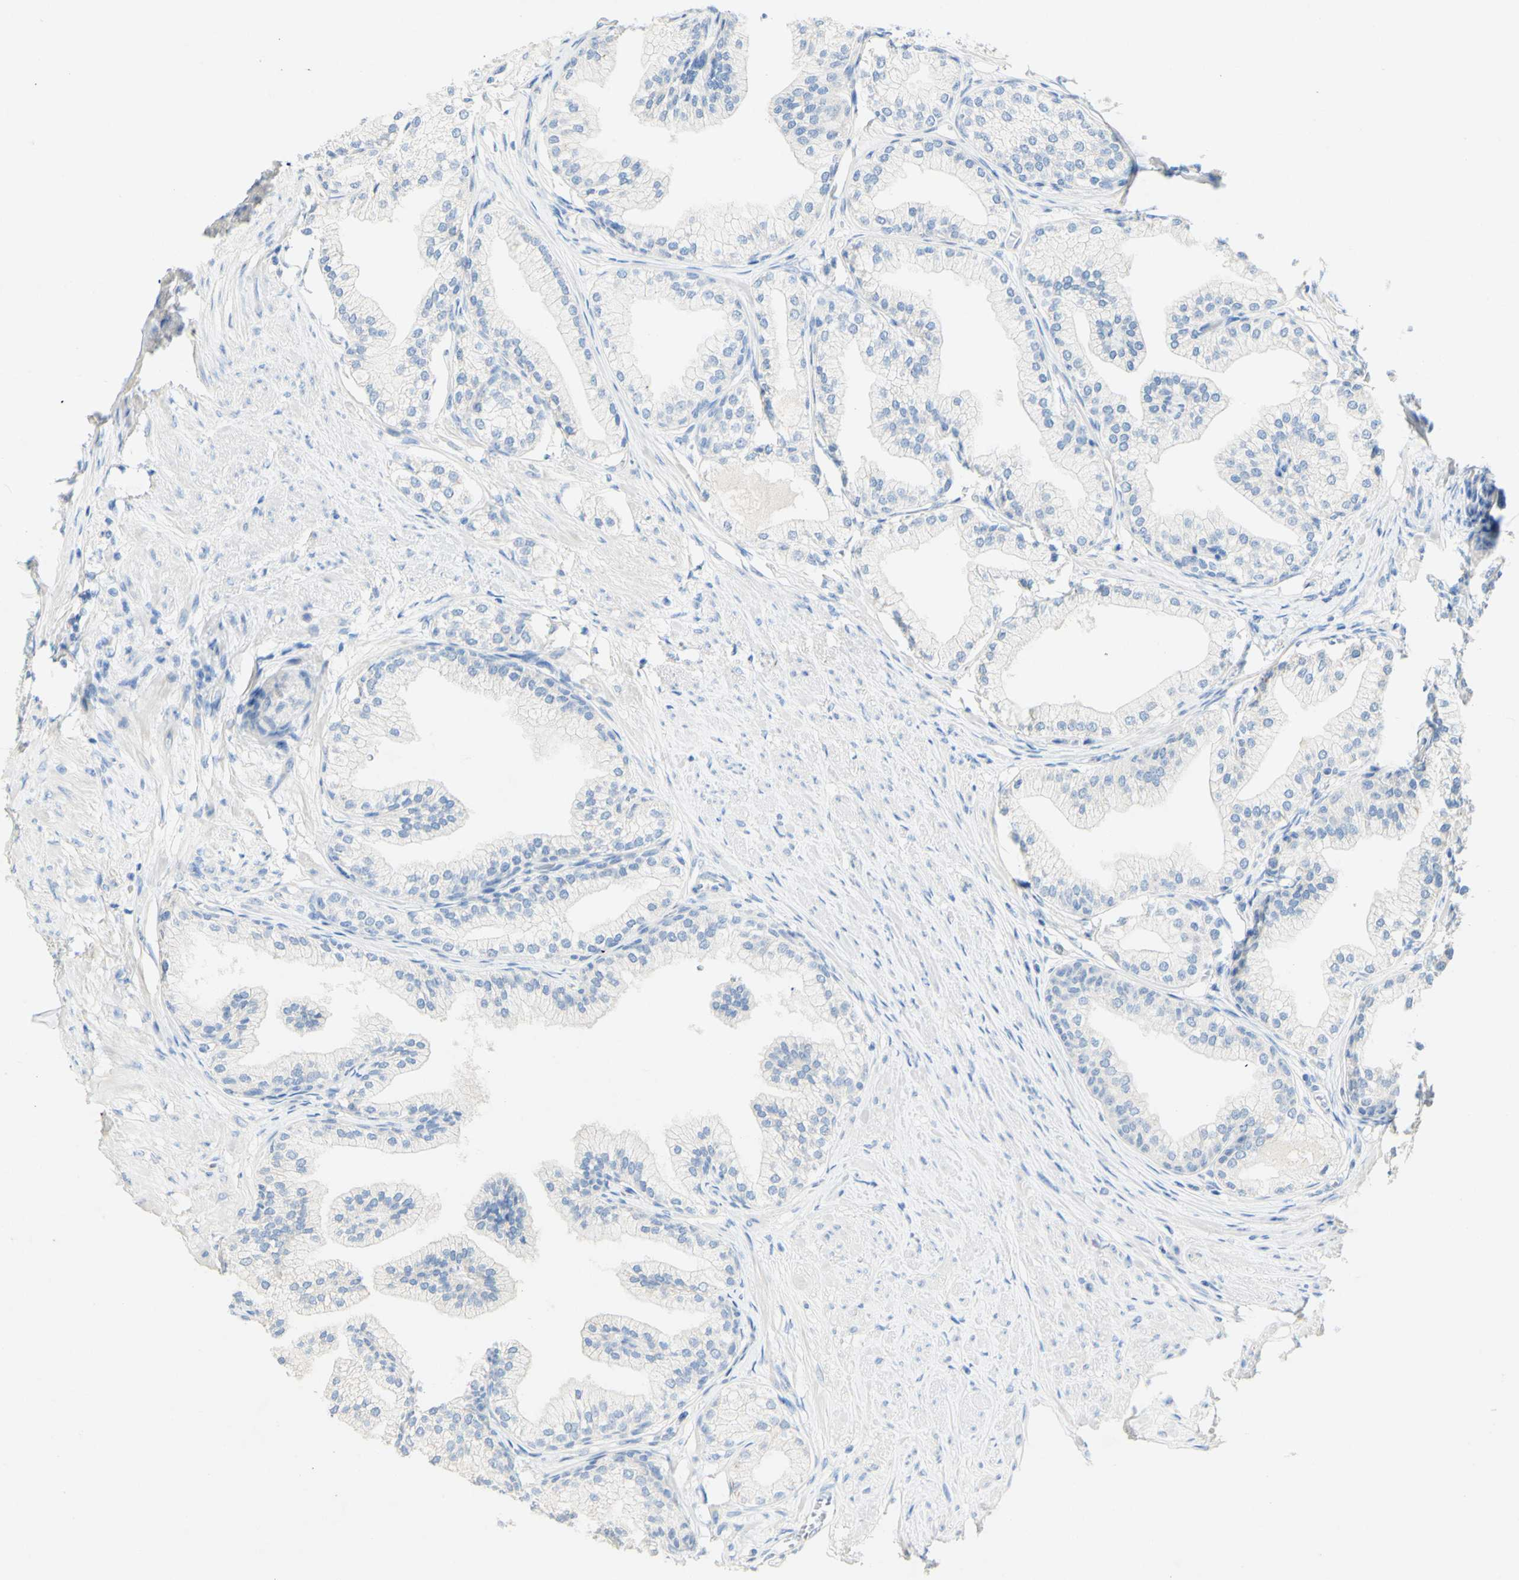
{"staining": {"intensity": "moderate", "quantity": "<25%", "location": "cytoplasmic/membranous"}, "tissue": "prostate", "cell_type": "Glandular cells", "image_type": "normal", "snomed": [{"axis": "morphology", "description": "Normal tissue, NOS"}, {"axis": "morphology", "description": "Urothelial carcinoma, Low grade"}, {"axis": "topography", "description": "Urinary bladder"}, {"axis": "topography", "description": "Prostate"}], "caption": "Immunohistochemistry (IHC) (DAB) staining of normal prostate reveals moderate cytoplasmic/membranous protein expression in about <25% of glandular cells. (Brightfield microscopy of DAB IHC at high magnification).", "gene": "FGF4", "patient": {"sex": "male", "age": 60}}